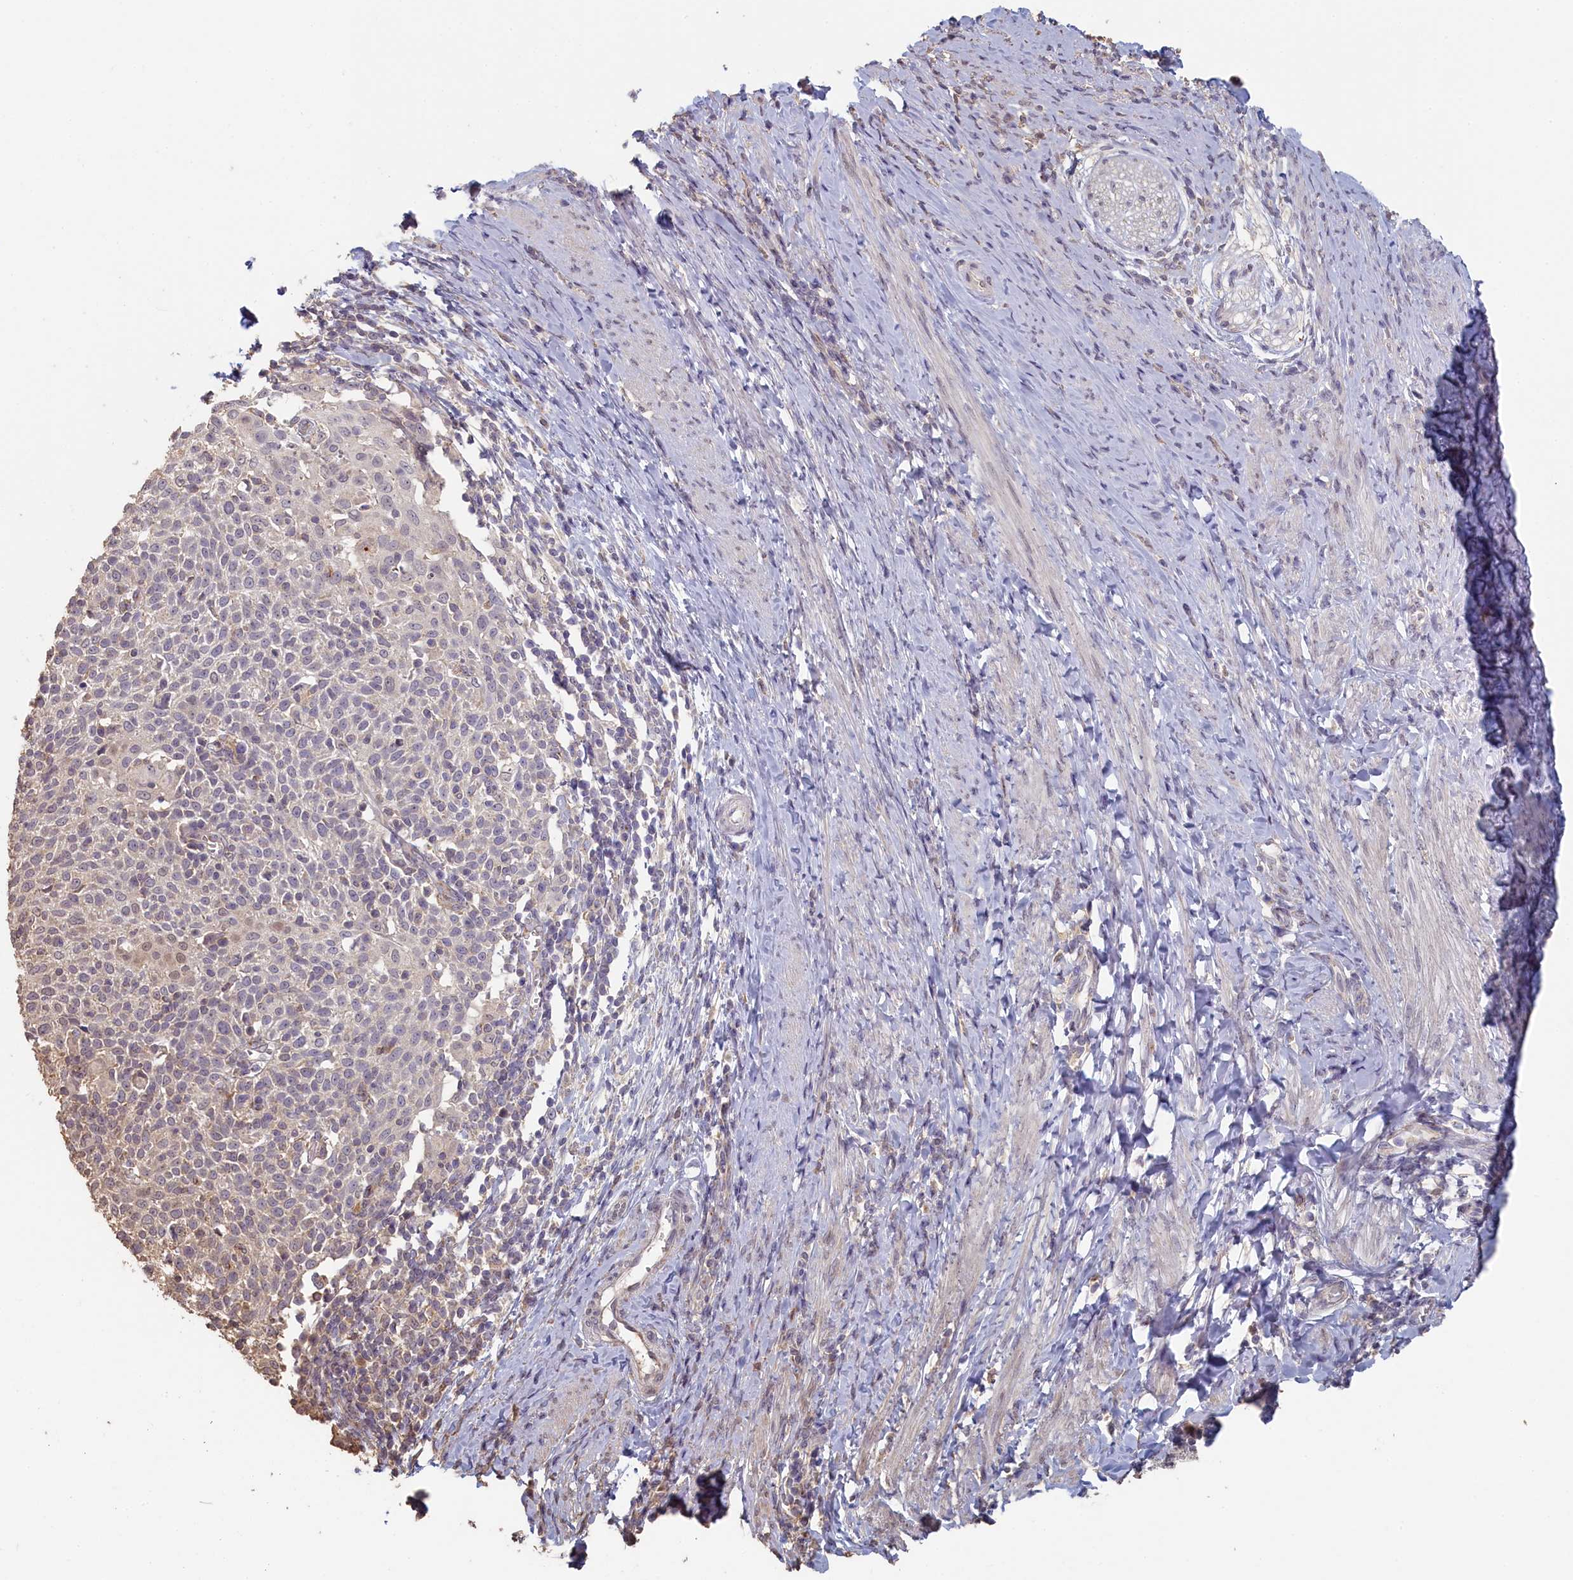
{"staining": {"intensity": "negative", "quantity": "none", "location": "none"}, "tissue": "cervical cancer", "cell_type": "Tumor cells", "image_type": "cancer", "snomed": [{"axis": "morphology", "description": "Squamous cell carcinoma, NOS"}, {"axis": "topography", "description": "Cervix"}], "caption": "IHC of cervical cancer exhibits no expression in tumor cells.", "gene": "STX16", "patient": {"sex": "female", "age": 52}}